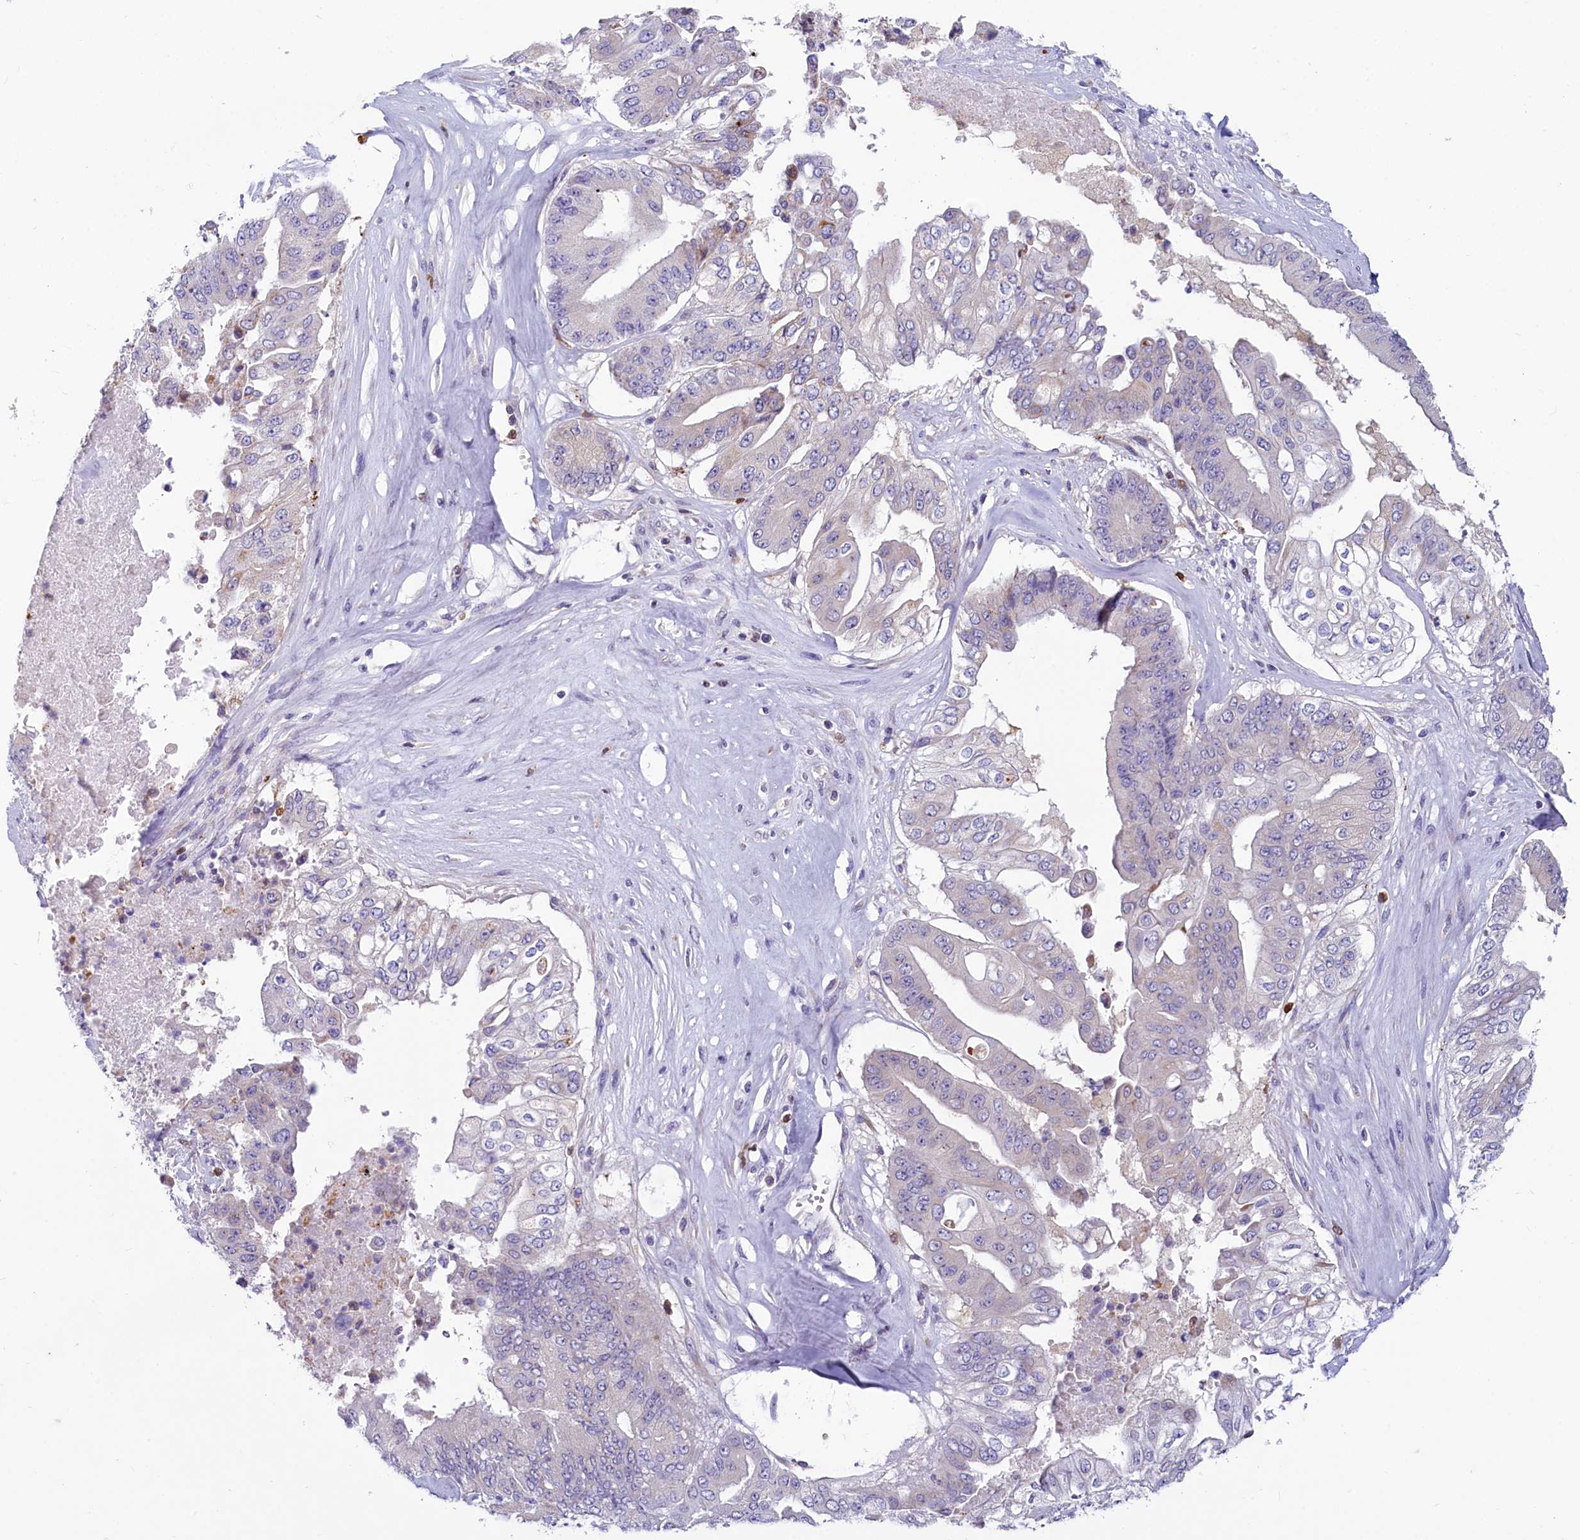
{"staining": {"intensity": "negative", "quantity": "none", "location": "none"}, "tissue": "pancreatic cancer", "cell_type": "Tumor cells", "image_type": "cancer", "snomed": [{"axis": "morphology", "description": "Adenocarcinoma, NOS"}, {"axis": "topography", "description": "Pancreas"}], "caption": "A histopathology image of pancreatic cancer stained for a protein shows no brown staining in tumor cells. (Stains: DAB IHC with hematoxylin counter stain, Microscopy: brightfield microscopy at high magnification).", "gene": "LMOD3", "patient": {"sex": "female", "age": 77}}